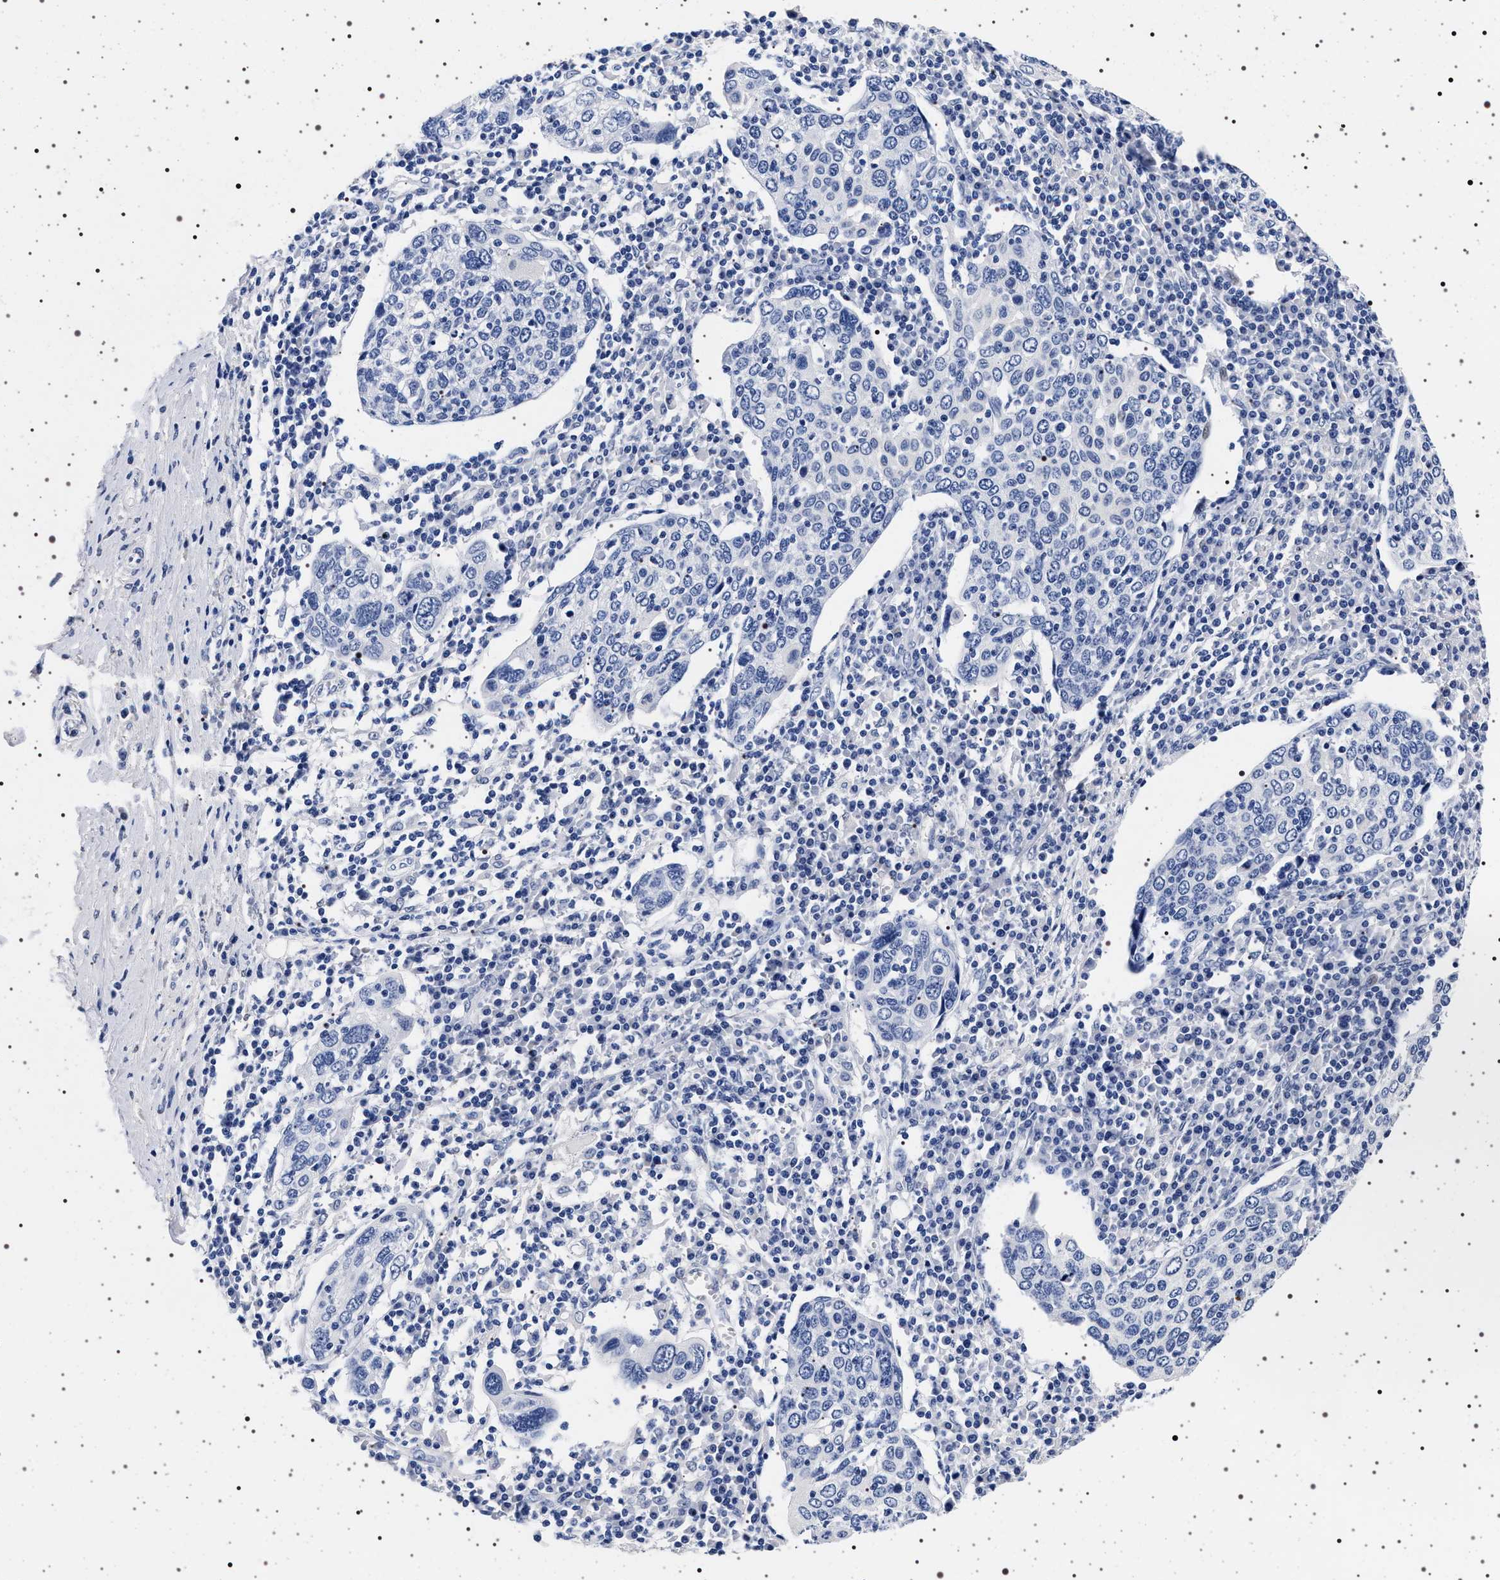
{"staining": {"intensity": "negative", "quantity": "none", "location": "none"}, "tissue": "cervical cancer", "cell_type": "Tumor cells", "image_type": "cancer", "snomed": [{"axis": "morphology", "description": "Squamous cell carcinoma, NOS"}, {"axis": "topography", "description": "Cervix"}], "caption": "A histopathology image of cervical cancer (squamous cell carcinoma) stained for a protein demonstrates no brown staining in tumor cells. Nuclei are stained in blue.", "gene": "MAPK10", "patient": {"sex": "female", "age": 40}}